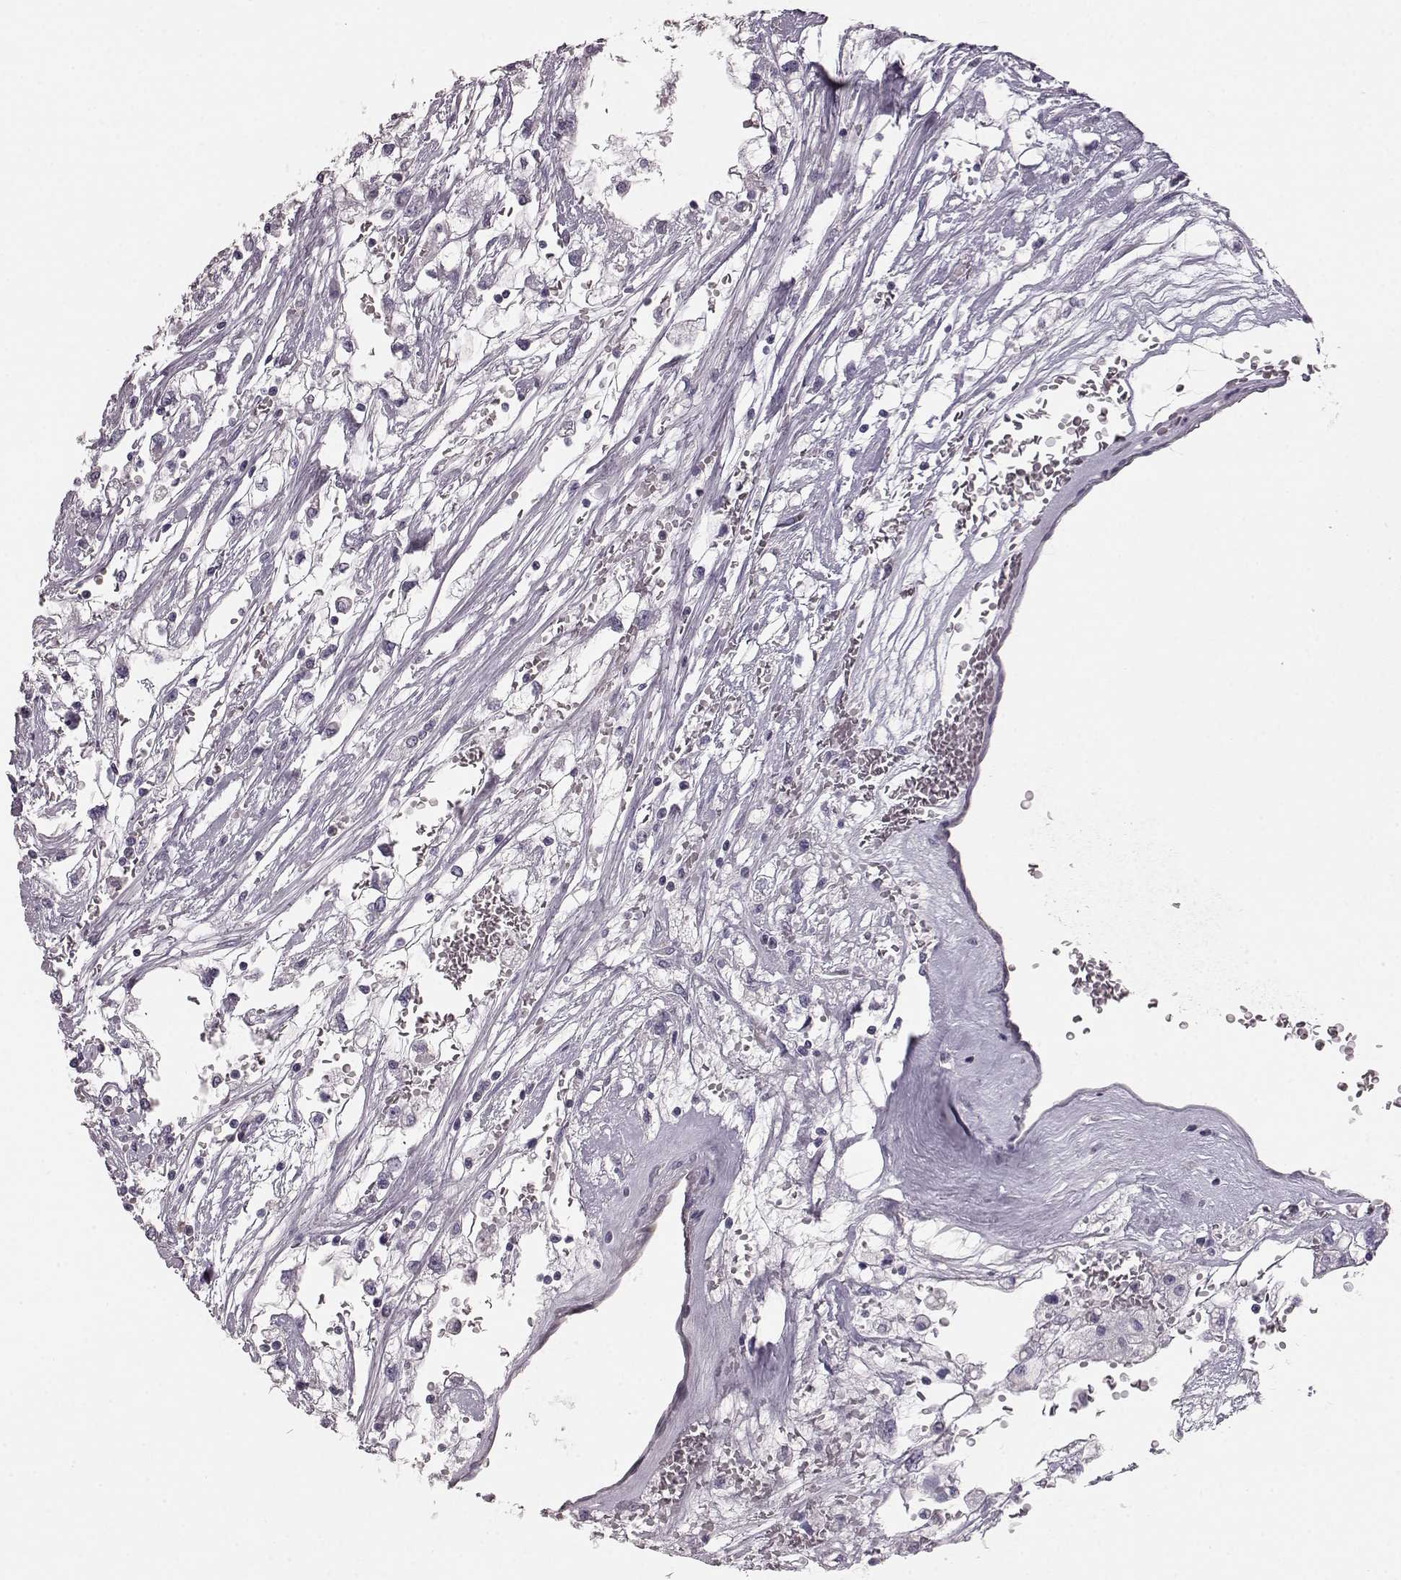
{"staining": {"intensity": "negative", "quantity": "none", "location": "none"}, "tissue": "renal cancer", "cell_type": "Tumor cells", "image_type": "cancer", "snomed": [{"axis": "morphology", "description": "Adenocarcinoma, NOS"}, {"axis": "topography", "description": "Kidney"}], "caption": "This photomicrograph is of renal cancer (adenocarcinoma) stained with immunohistochemistry to label a protein in brown with the nuclei are counter-stained blue. There is no positivity in tumor cells. (IHC, brightfield microscopy, high magnification).", "gene": "ELOVL5", "patient": {"sex": "male", "age": 59}}